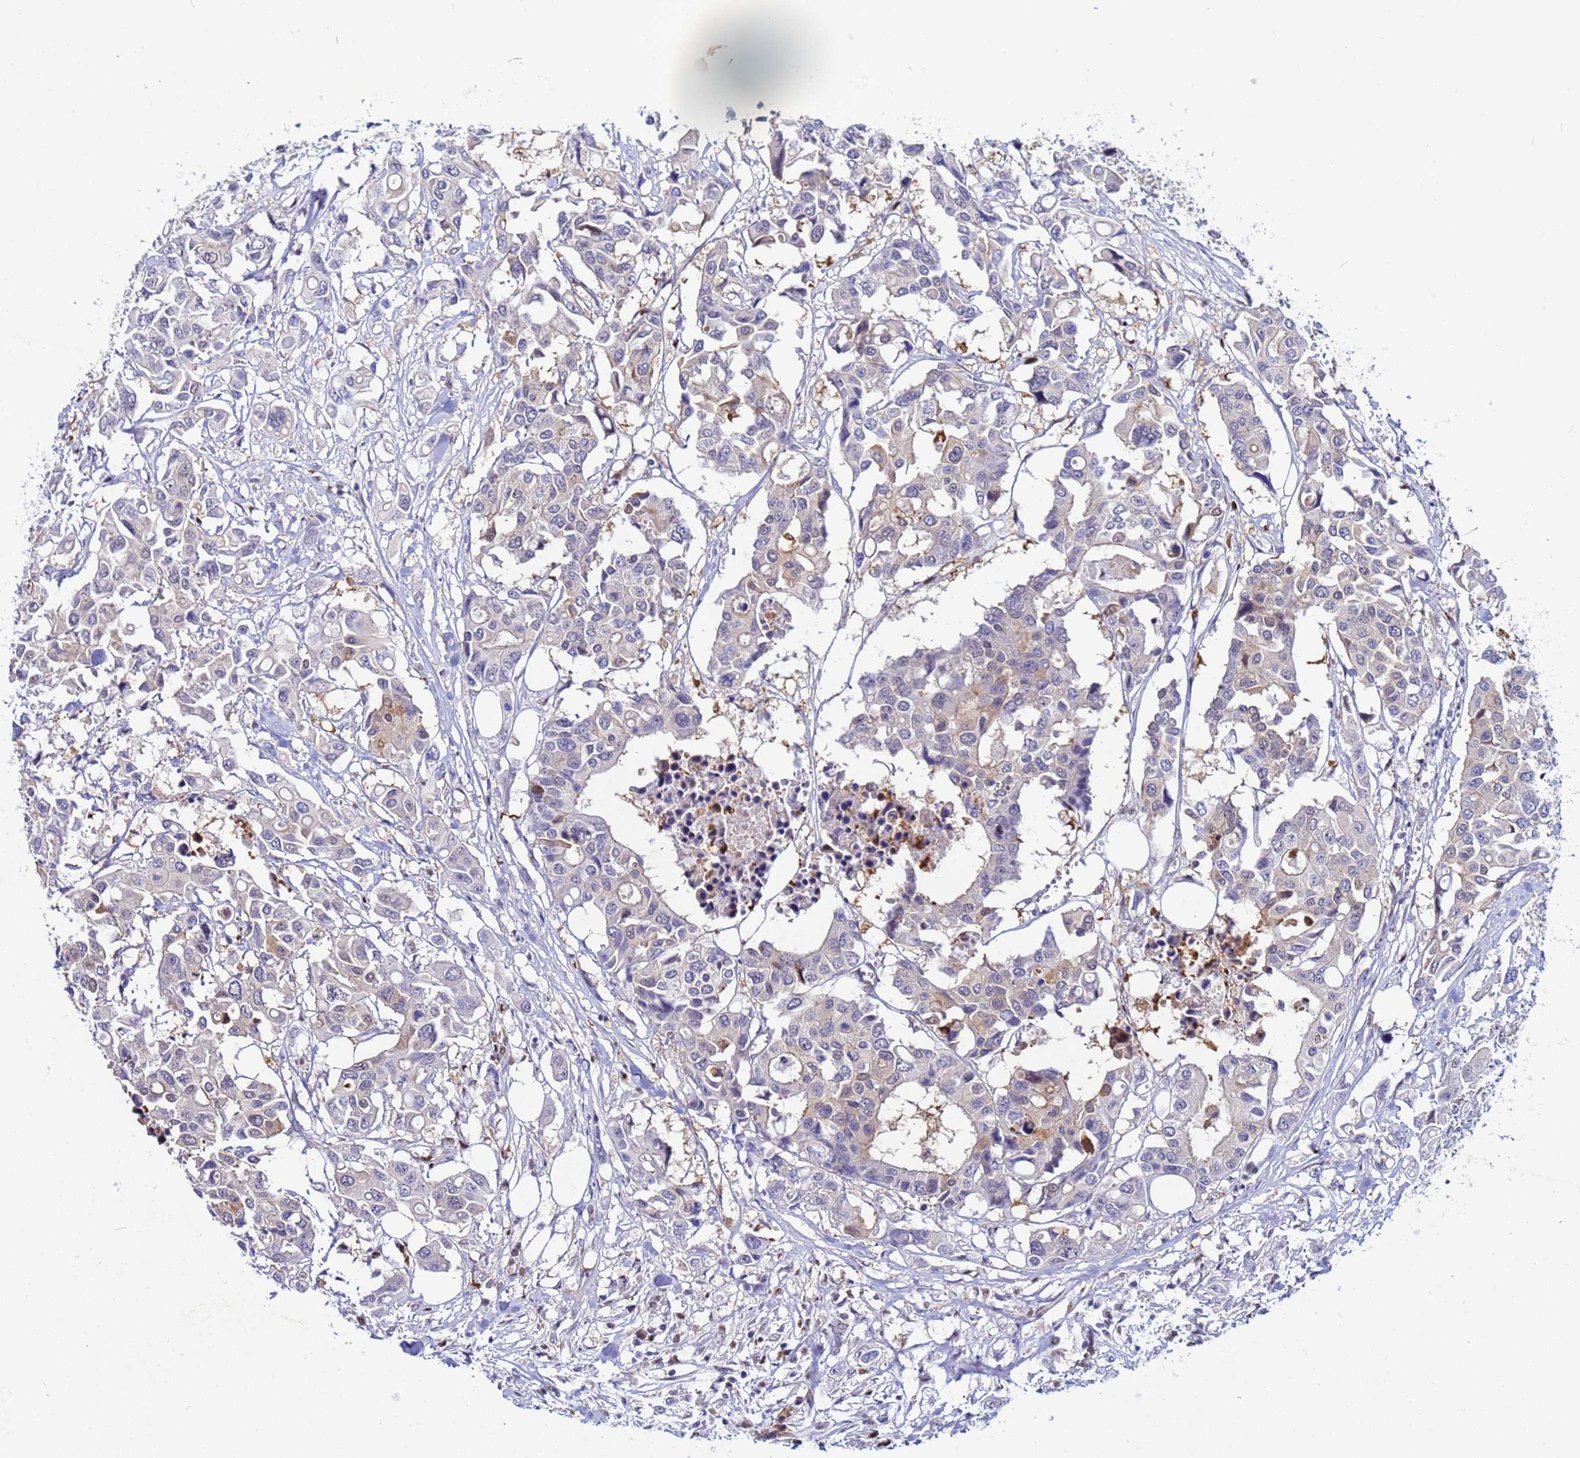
{"staining": {"intensity": "negative", "quantity": "none", "location": "none"}, "tissue": "colorectal cancer", "cell_type": "Tumor cells", "image_type": "cancer", "snomed": [{"axis": "morphology", "description": "Adenocarcinoma, NOS"}, {"axis": "topography", "description": "Colon"}], "caption": "Colorectal cancer (adenocarcinoma) was stained to show a protein in brown. There is no significant positivity in tumor cells.", "gene": "SLC25A37", "patient": {"sex": "male", "age": 77}}